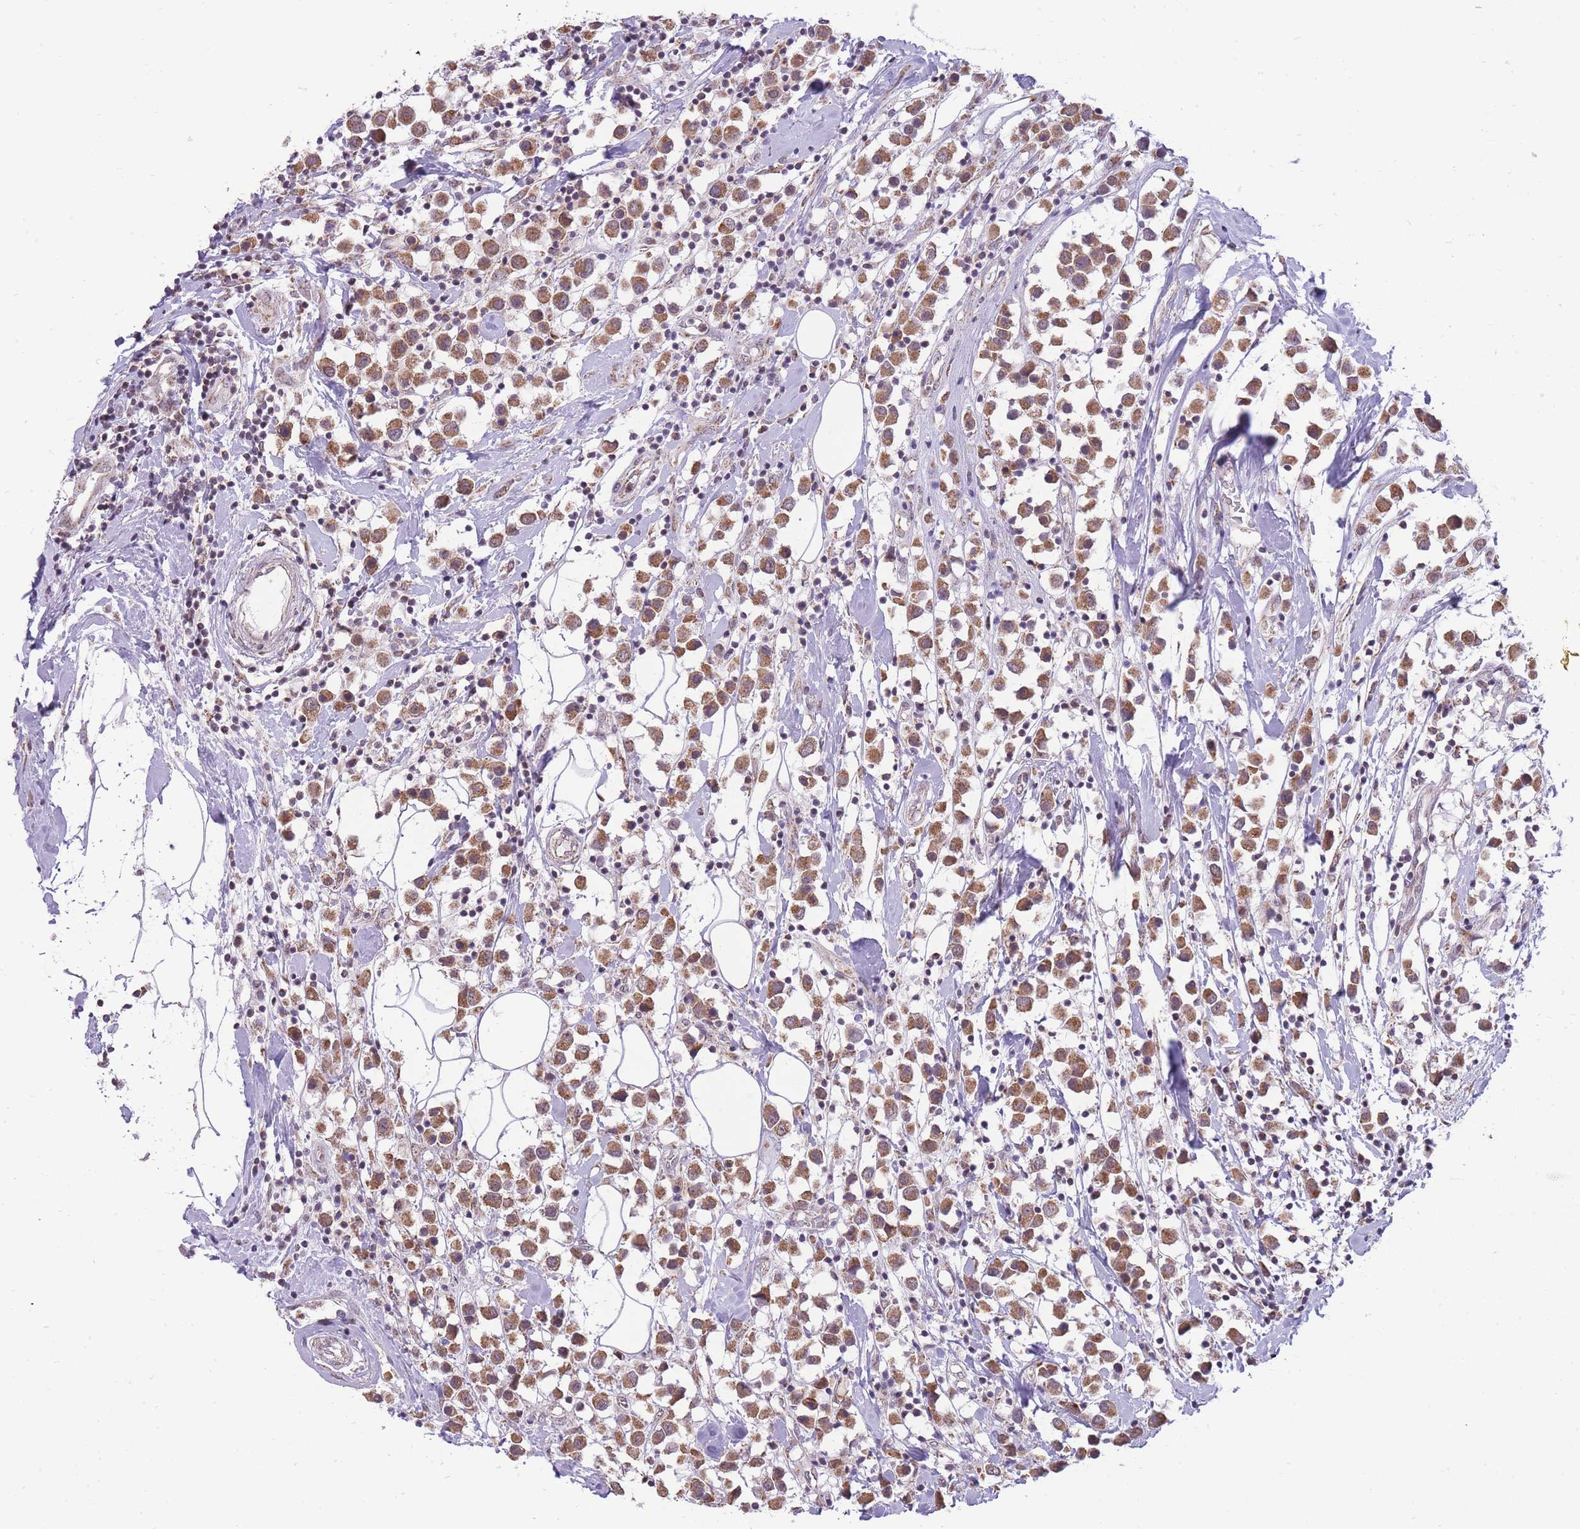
{"staining": {"intensity": "moderate", "quantity": ">75%", "location": "cytoplasmic/membranous"}, "tissue": "breast cancer", "cell_type": "Tumor cells", "image_type": "cancer", "snomed": [{"axis": "morphology", "description": "Duct carcinoma"}, {"axis": "topography", "description": "Breast"}], "caption": "Breast cancer (intraductal carcinoma) stained for a protein (brown) exhibits moderate cytoplasmic/membranous positive positivity in approximately >75% of tumor cells.", "gene": "NELL1", "patient": {"sex": "female", "age": 61}}